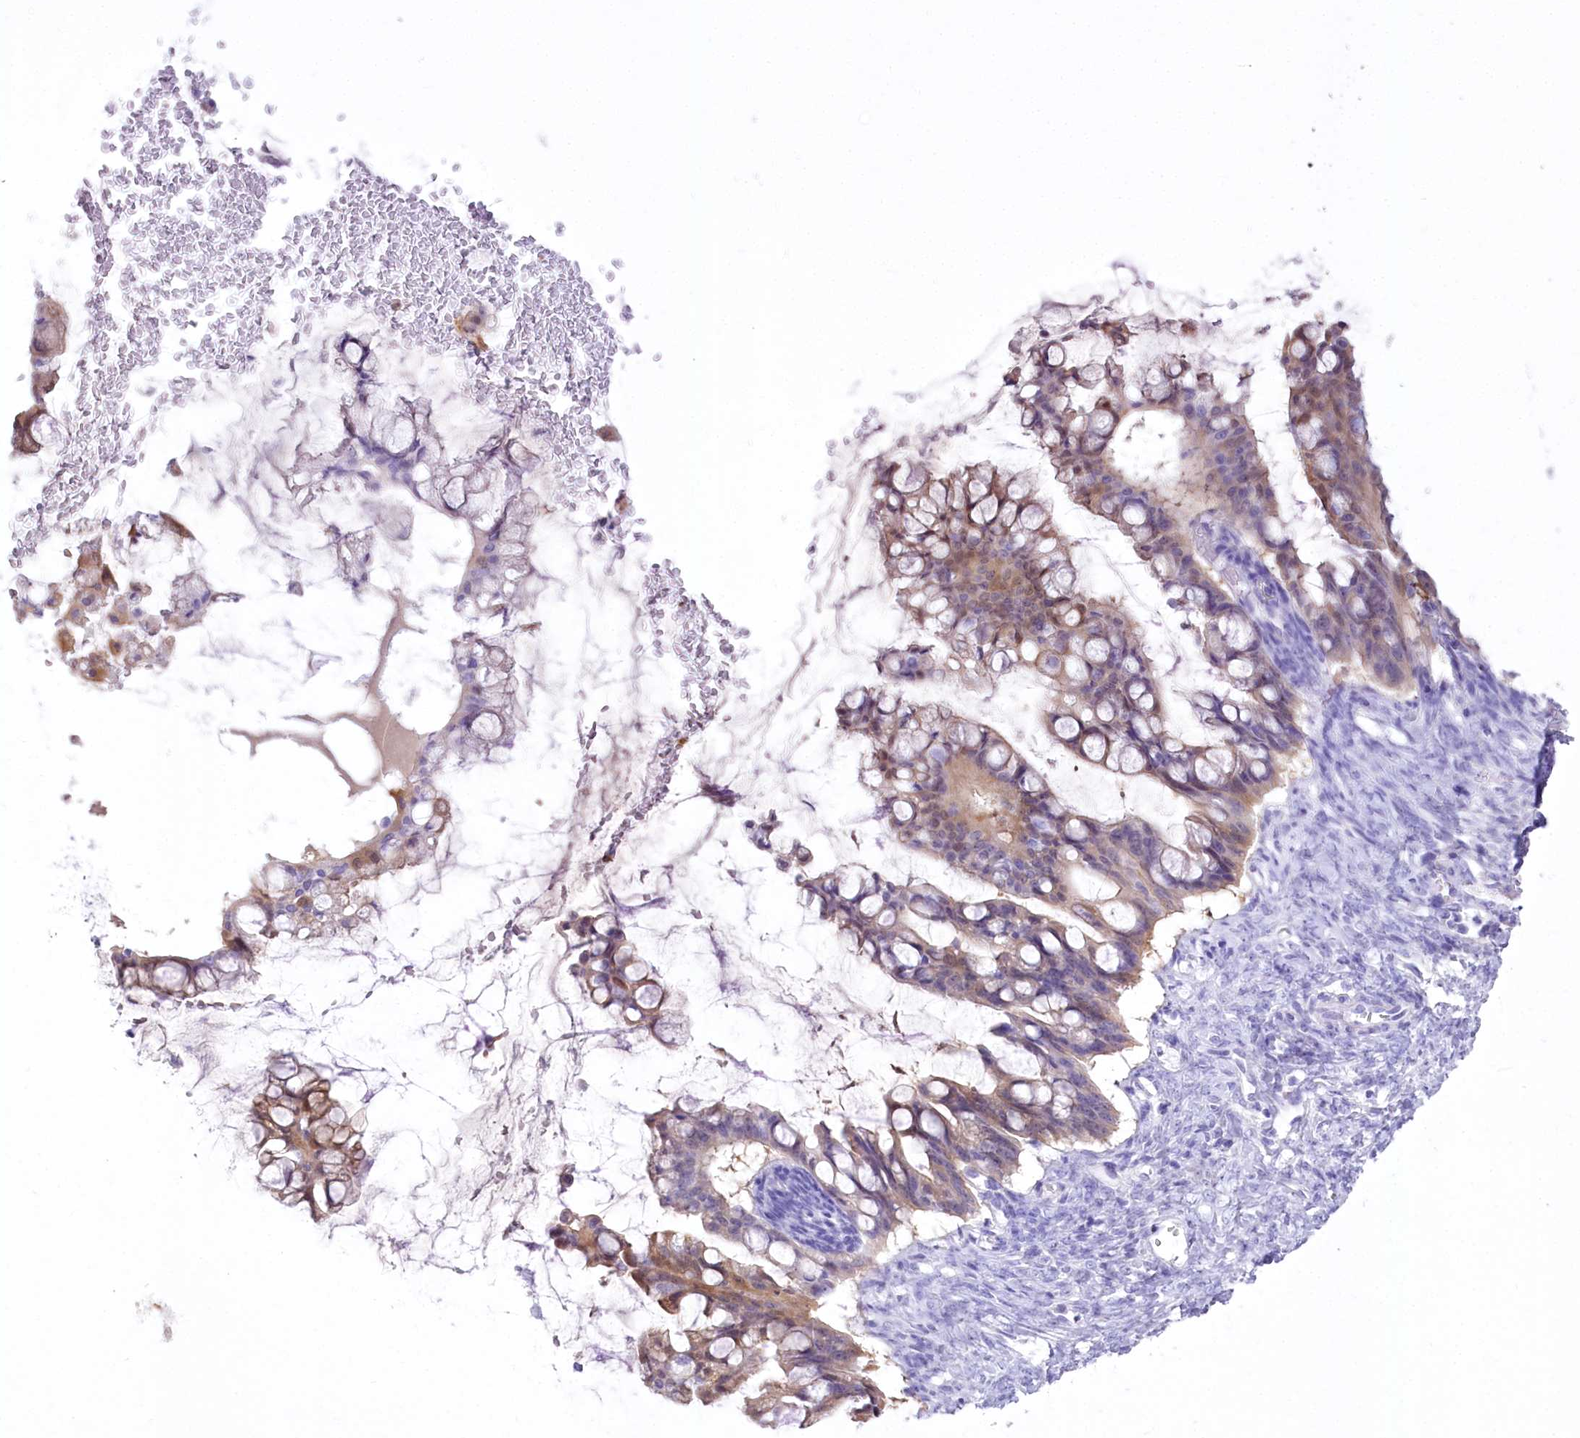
{"staining": {"intensity": "weak", "quantity": "25%-75%", "location": "cytoplasmic/membranous"}, "tissue": "ovarian cancer", "cell_type": "Tumor cells", "image_type": "cancer", "snomed": [{"axis": "morphology", "description": "Cystadenocarcinoma, mucinous, NOS"}, {"axis": "topography", "description": "Ovary"}], "caption": "This photomicrograph shows ovarian cancer stained with IHC to label a protein in brown. The cytoplasmic/membranous of tumor cells show weak positivity for the protein. Nuclei are counter-stained blue.", "gene": "PBLD", "patient": {"sex": "female", "age": 73}}